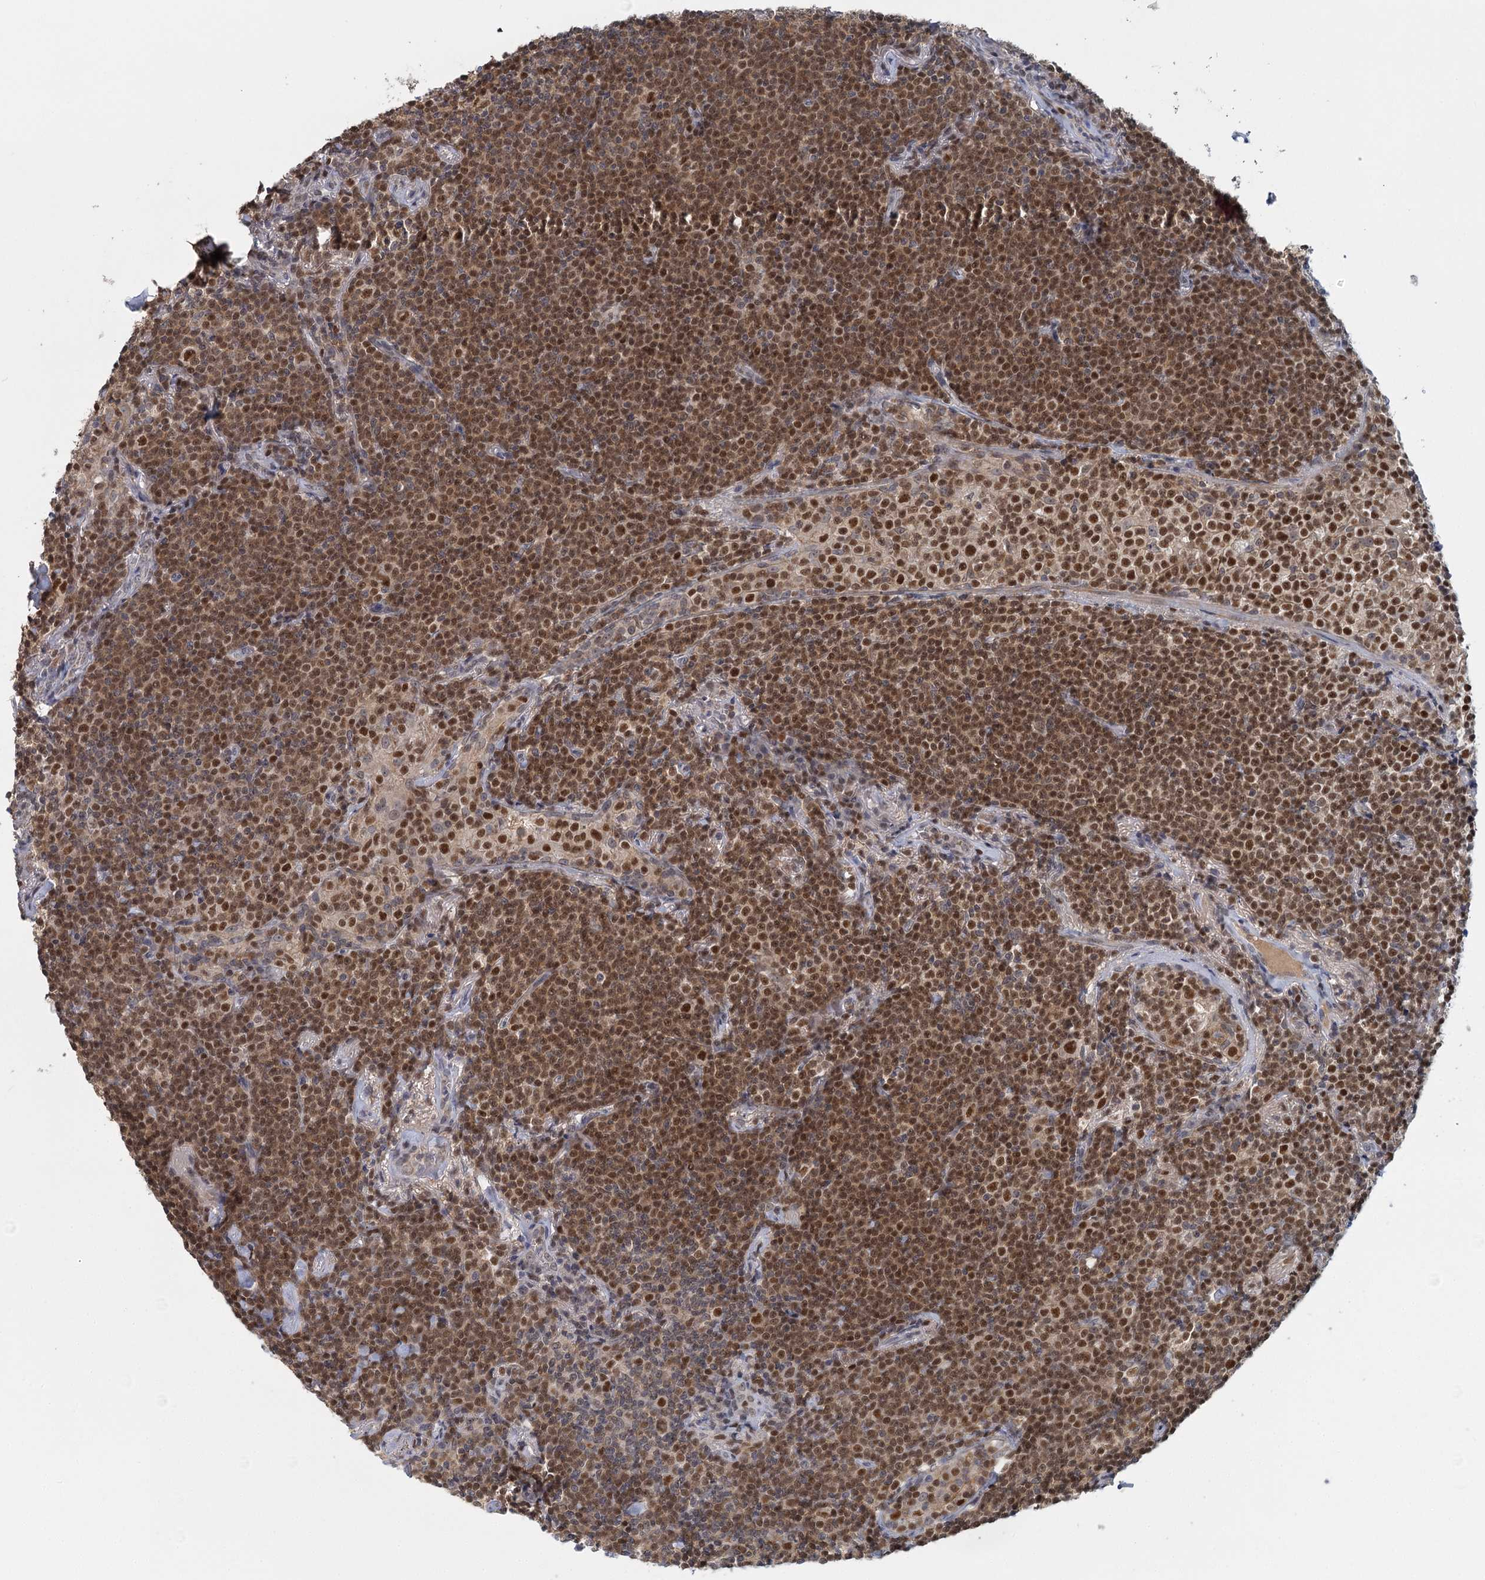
{"staining": {"intensity": "strong", "quantity": ">75%", "location": "nuclear"}, "tissue": "lymphoma", "cell_type": "Tumor cells", "image_type": "cancer", "snomed": [{"axis": "morphology", "description": "Malignant lymphoma, non-Hodgkin's type, Low grade"}, {"axis": "topography", "description": "Lung"}], "caption": "The micrograph displays staining of lymphoma, revealing strong nuclear protein expression (brown color) within tumor cells.", "gene": "GPATCH11", "patient": {"sex": "female", "age": 71}}